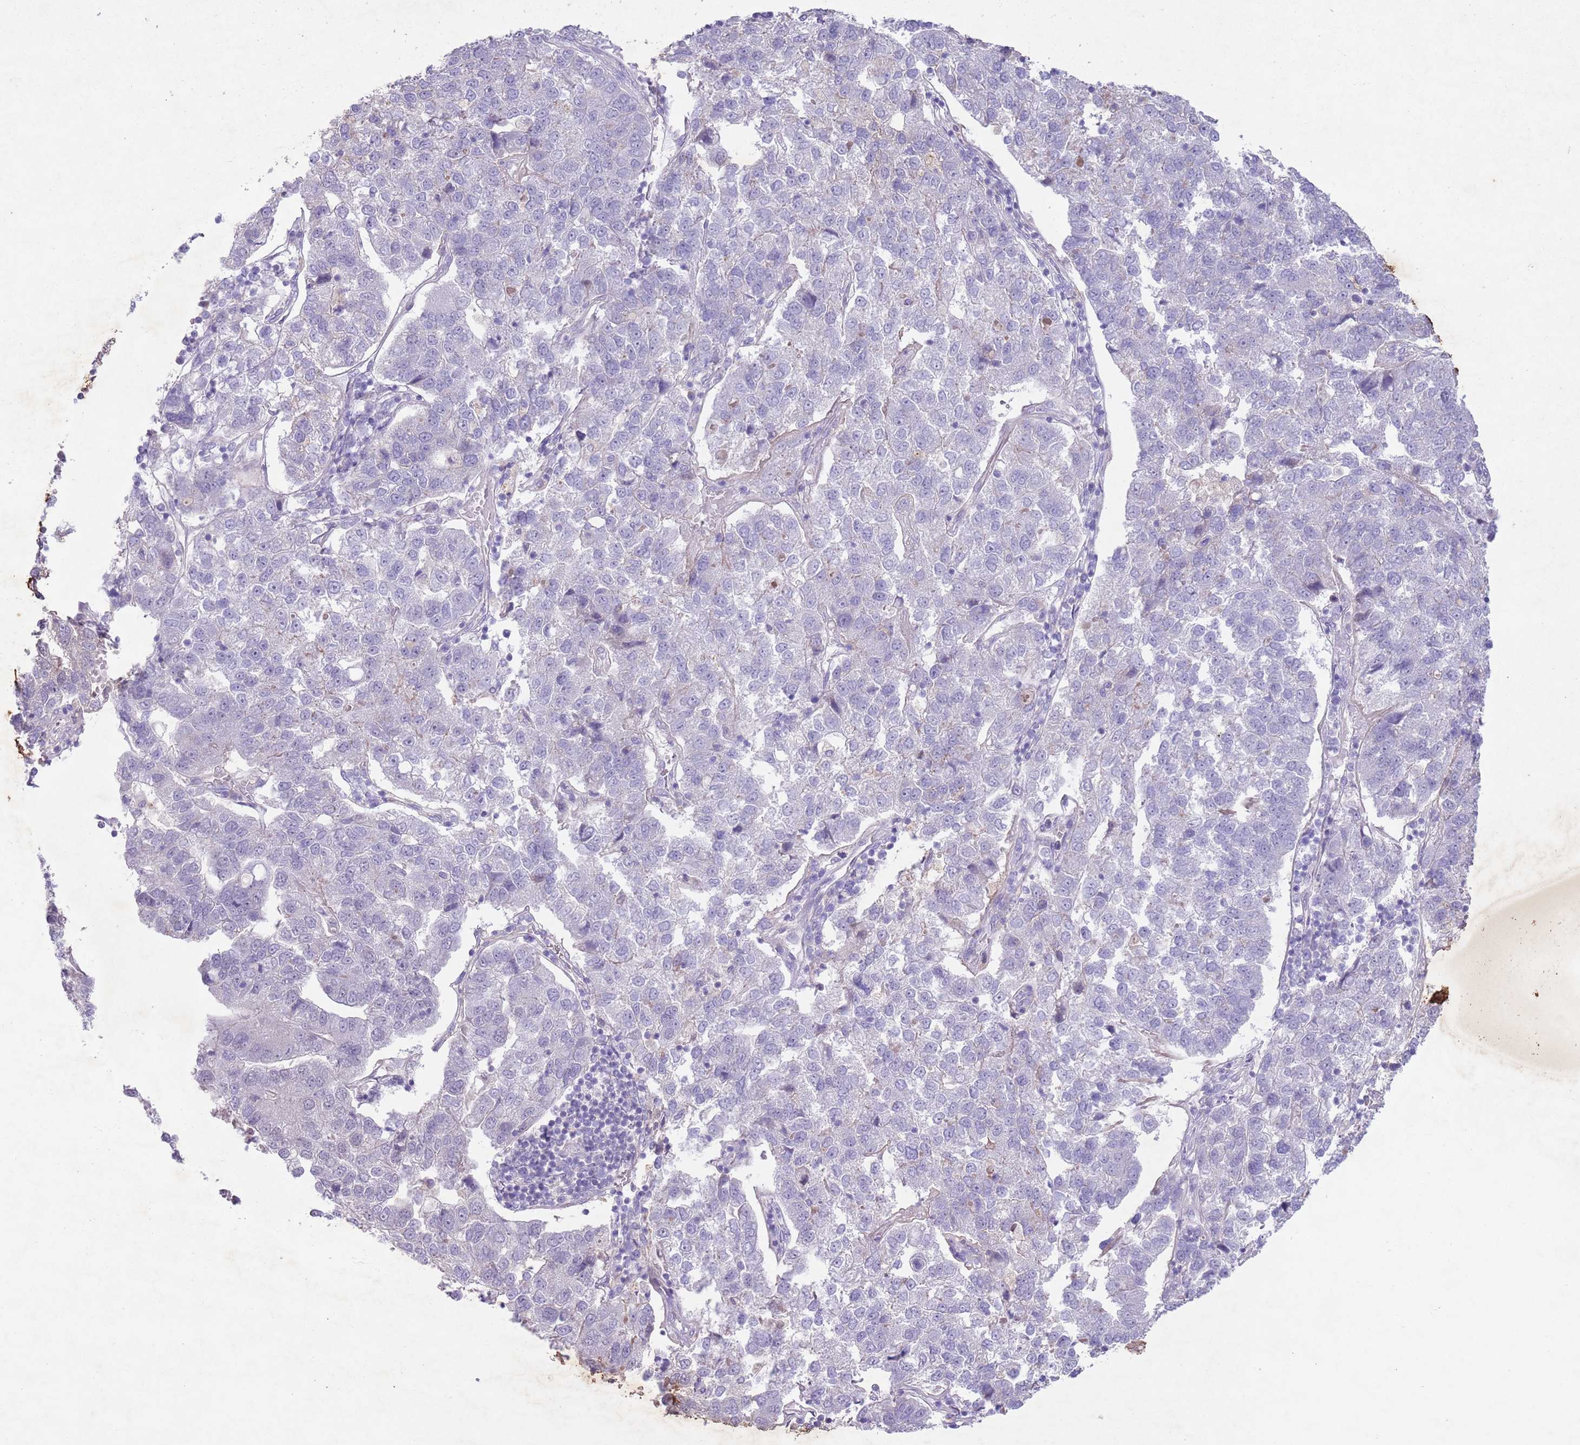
{"staining": {"intensity": "negative", "quantity": "none", "location": "none"}, "tissue": "pancreatic cancer", "cell_type": "Tumor cells", "image_type": "cancer", "snomed": [{"axis": "morphology", "description": "Adenocarcinoma, NOS"}, {"axis": "topography", "description": "Pancreas"}], "caption": "Micrograph shows no protein expression in tumor cells of adenocarcinoma (pancreatic) tissue.", "gene": "CCNI", "patient": {"sex": "female", "age": 61}}